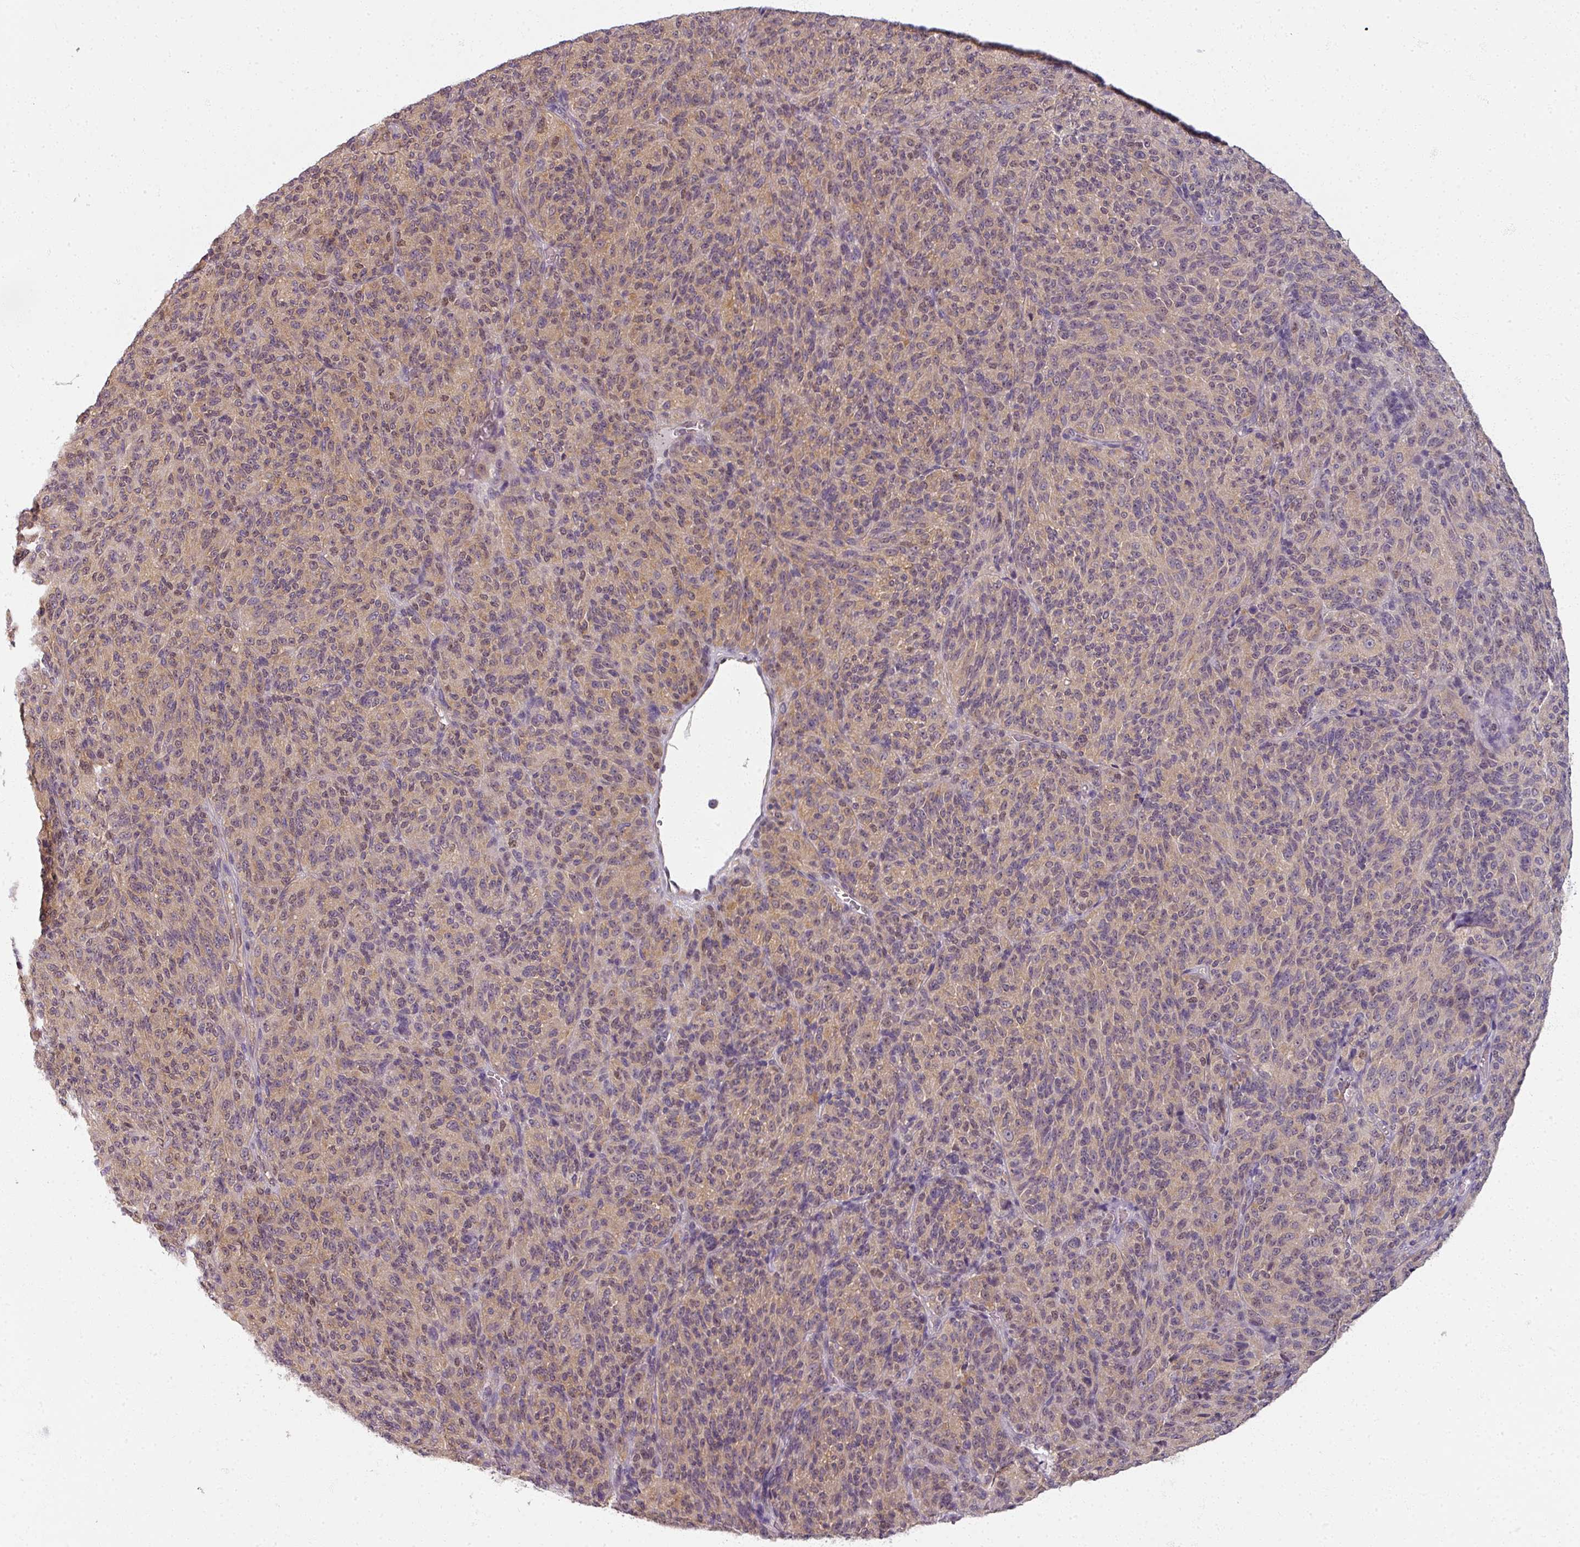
{"staining": {"intensity": "weak", "quantity": "<25%", "location": "cytoplasmic/membranous,nuclear"}, "tissue": "melanoma", "cell_type": "Tumor cells", "image_type": "cancer", "snomed": [{"axis": "morphology", "description": "Malignant melanoma, Metastatic site"}, {"axis": "topography", "description": "Brain"}], "caption": "This is an IHC image of human melanoma. There is no expression in tumor cells.", "gene": "AGPAT4", "patient": {"sex": "female", "age": 56}}